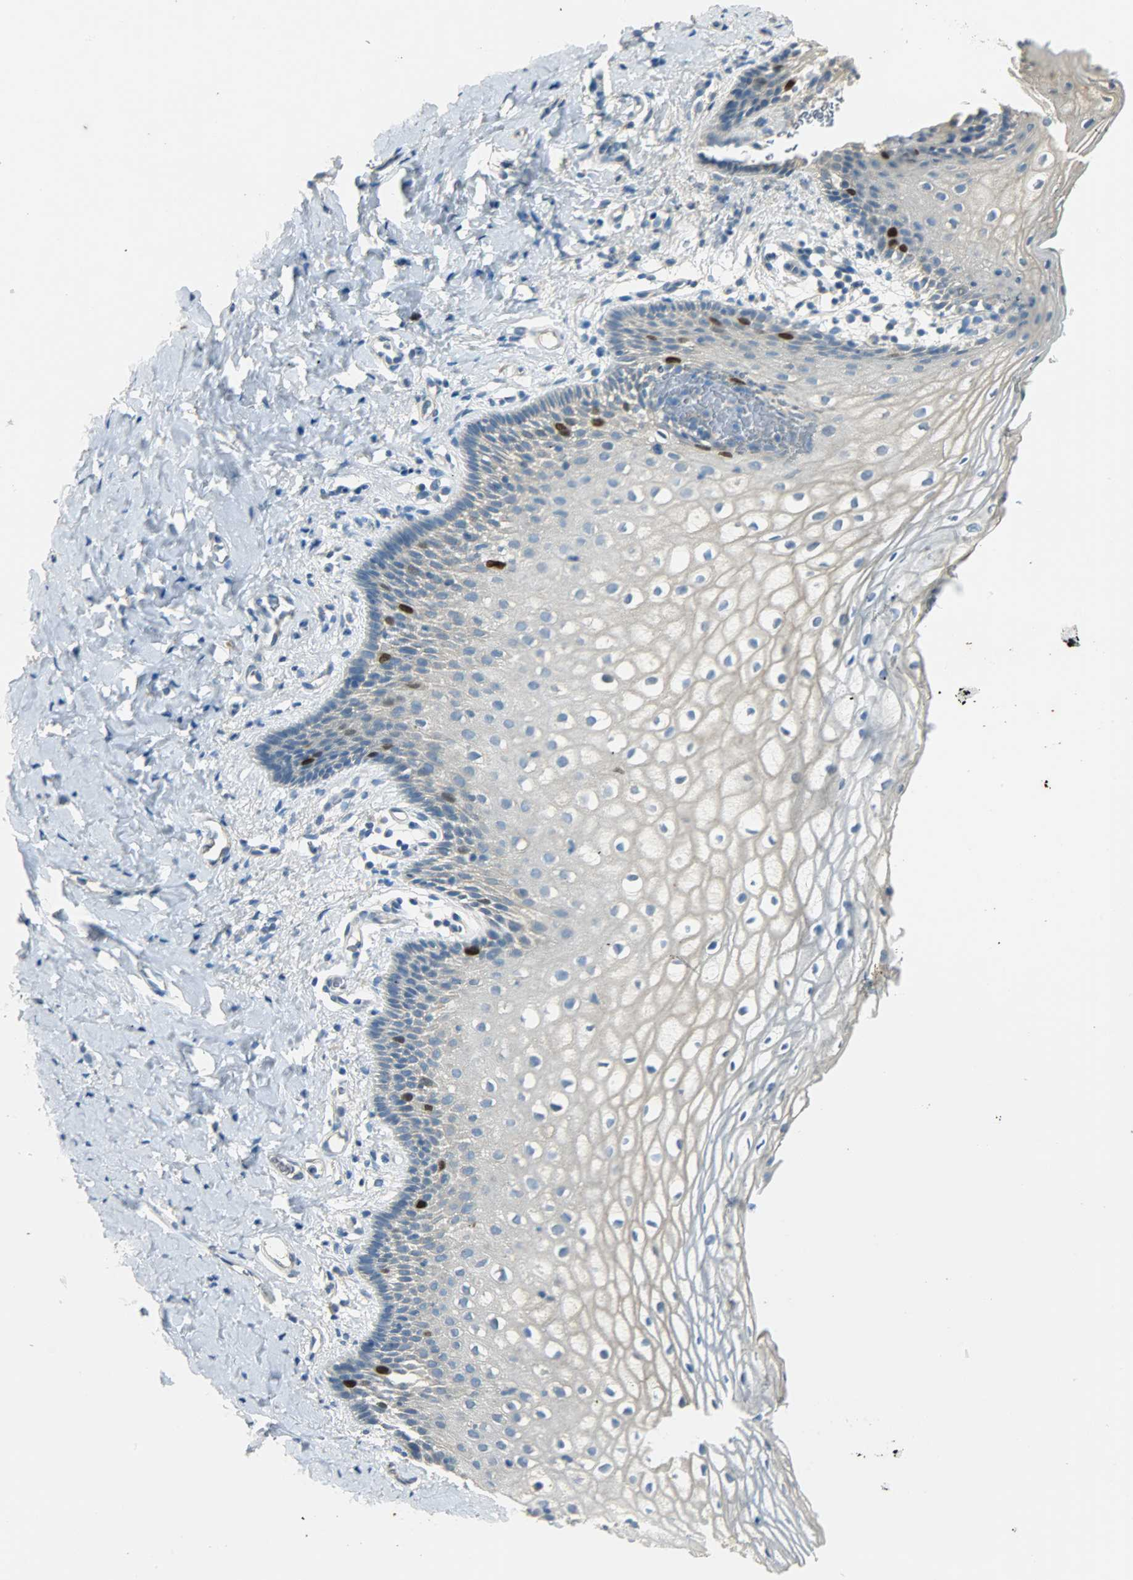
{"staining": {"intensity": "strong", "quantity": "<25%", "location": "nuclear"}, "tissue": "vagina", "cell_type": "Squamous epithelial cells", "image_type": "normal", "snomed": [{"axis": "morphology", "description": "Normal tissue, NOS"}, {"axis": "topography", "description": "Vagina"}], "caption": "Protein expression analysis of benign vagina reveals strong nuclear expression in approximately <25% of squamous epithelial cells. (DAB (3,3'-diaminobenzidine) IHC, brown staining for protein, blue staining for nuclei).", "gene": "TPX2", "patient": {"sex": "female", "age": 55}}